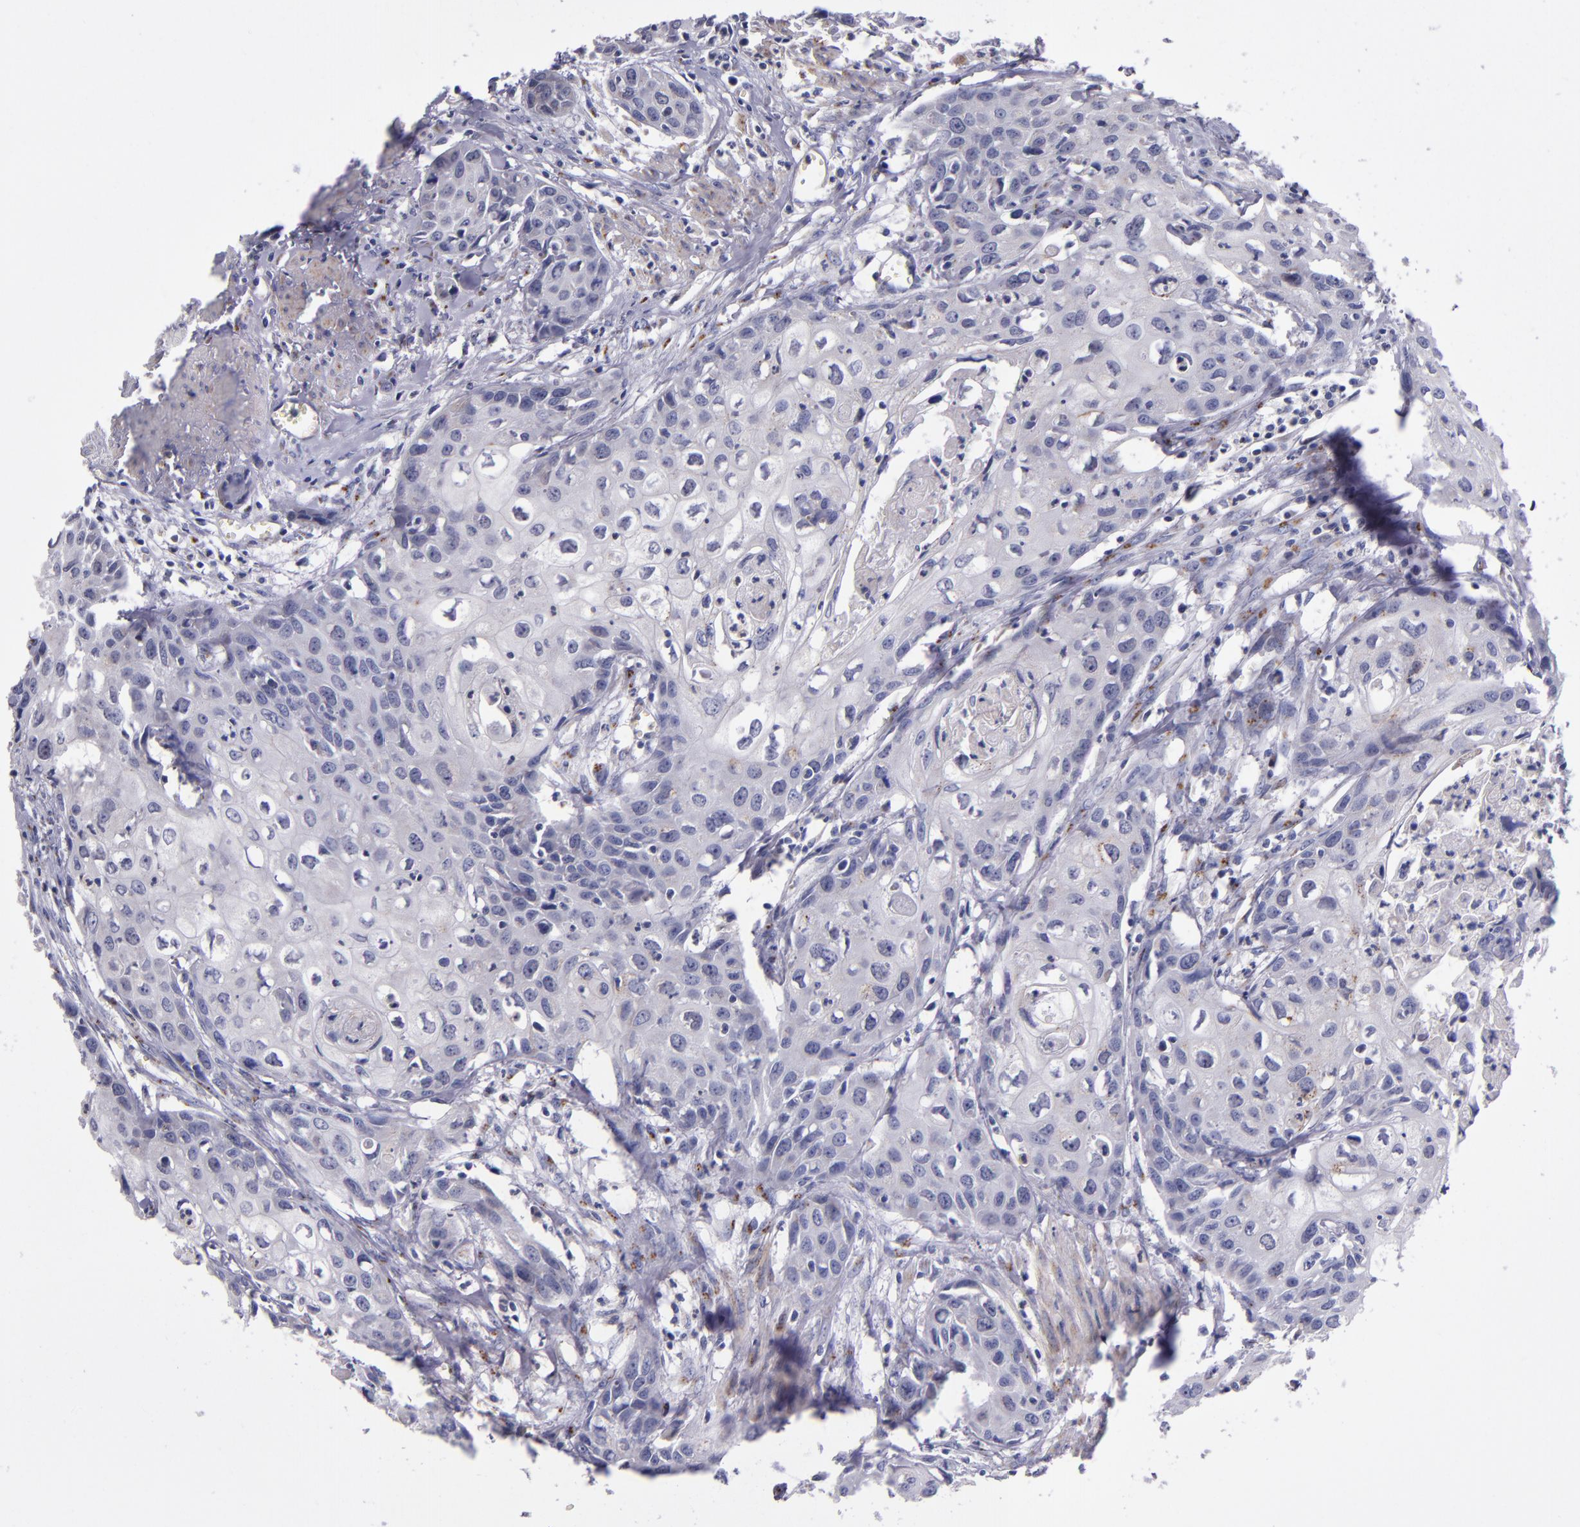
{"staining": {"intensity": "moderate", "quantity": "<25%", "location": "cytoplasmic/membranous"}, "tissue": "urothelial cancer", "cell_type": "Tumor cells", "image_type": "cancer", "snomed": [{"axis": "morphology", "description": "Urothelial carcinoma, High grade"}, {"axis": "topography", "description": "Urinary bladder"}], "caption": "Moderate cytoplasmic/membranous staining for a protein is appreciated in about <25% of tumor cells of urothelial cancer using IHC.", "gene": "RAB41", "patient": {"sex": "male", "age": 54}}